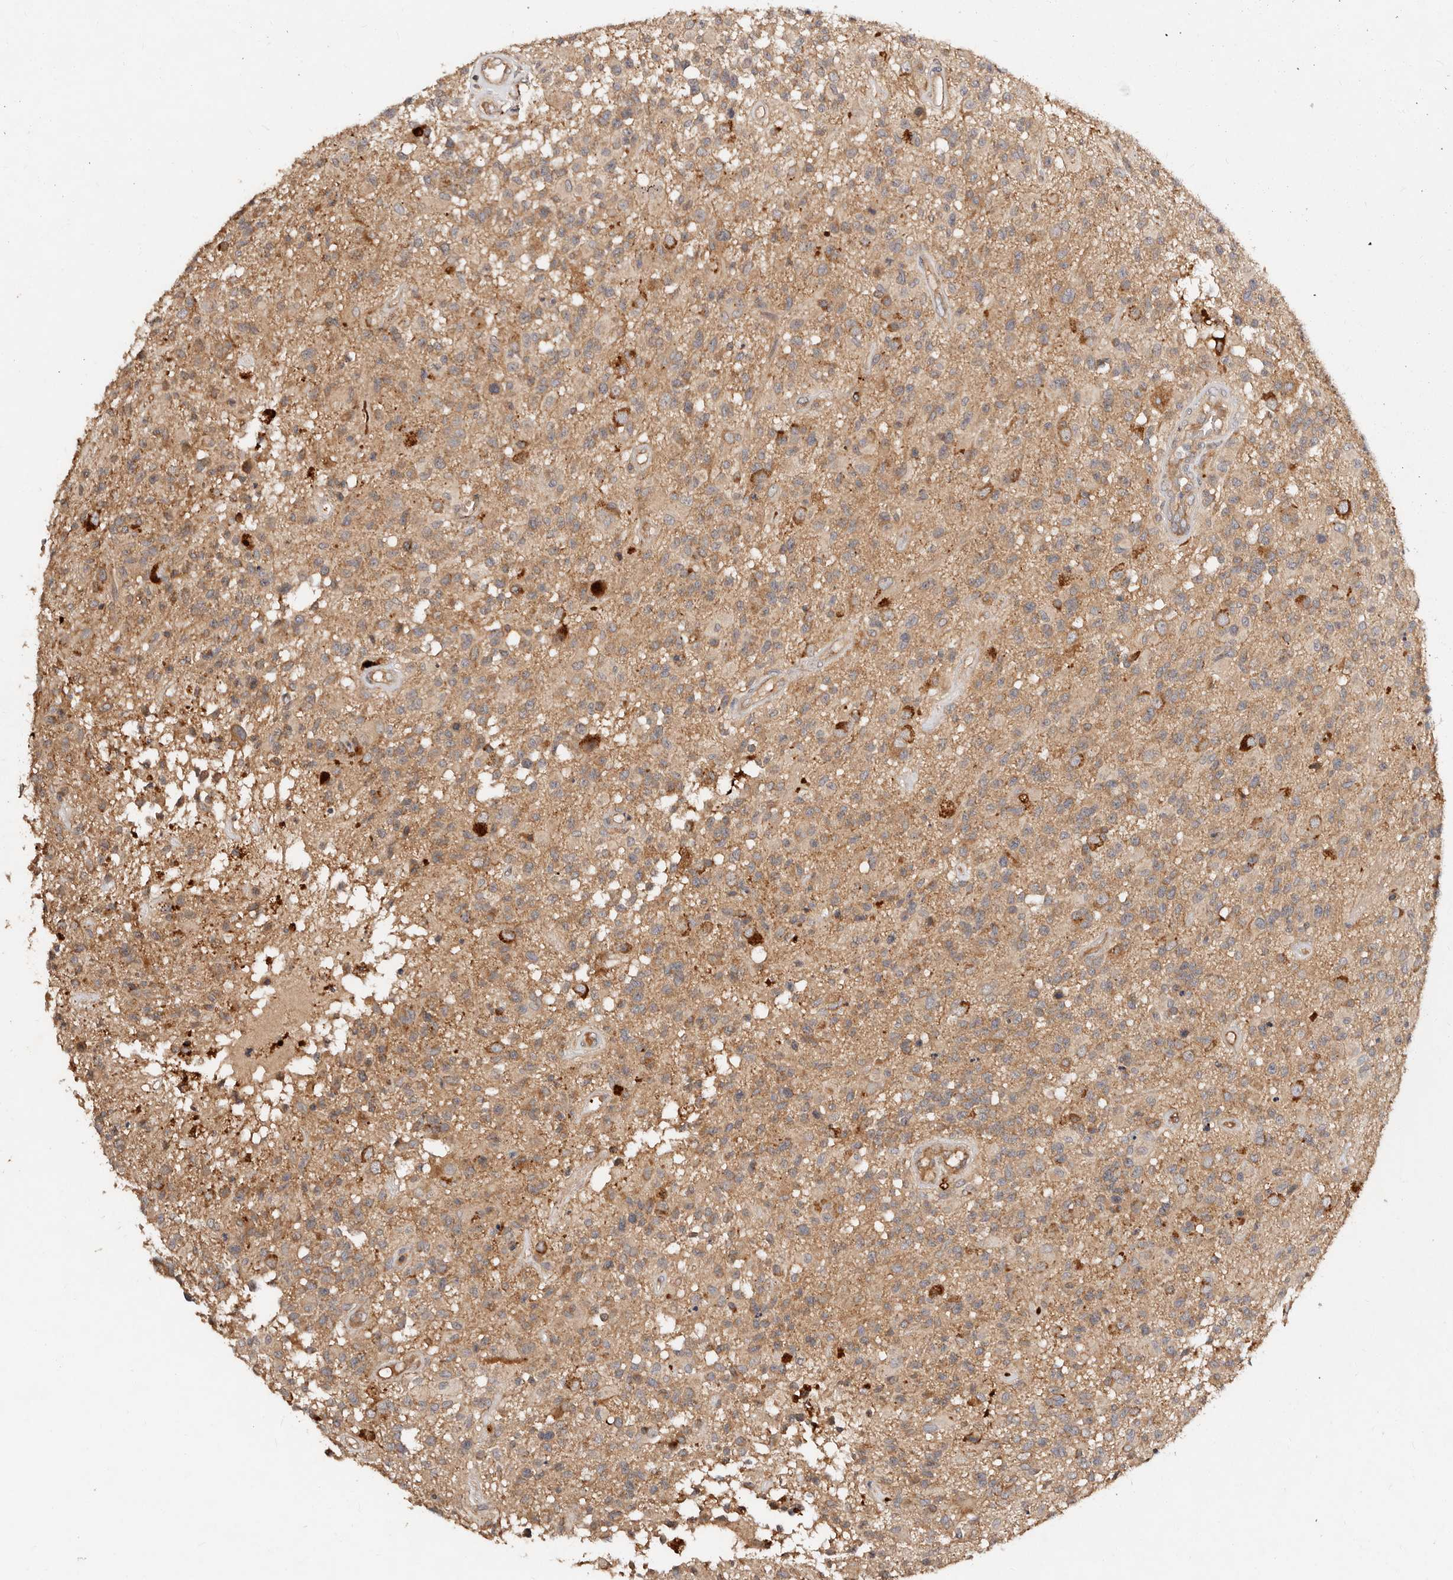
{"staining": {"intensity": "moderate", "quantity": ">75%", "location": "cytoplasmic/membranous"}, "tissue": "glioma", "cell_type": "Tumor cells", "image_type": "cancer", "snomed": [{"axis": "morphology", "description": "Glioma, malignant, High grade"}, {"axis": "morphology", "description": "Glioblastoma, NOS"}, {"axis": "topography", "description": "Brain"}], "caption": "A micrograph of human glioma stained for a protein shows moderate cytoplasmic/membranous brown staining in tumor cells.", "gene": "DENND11", "patient": {"sex": "male", "age": 60}}